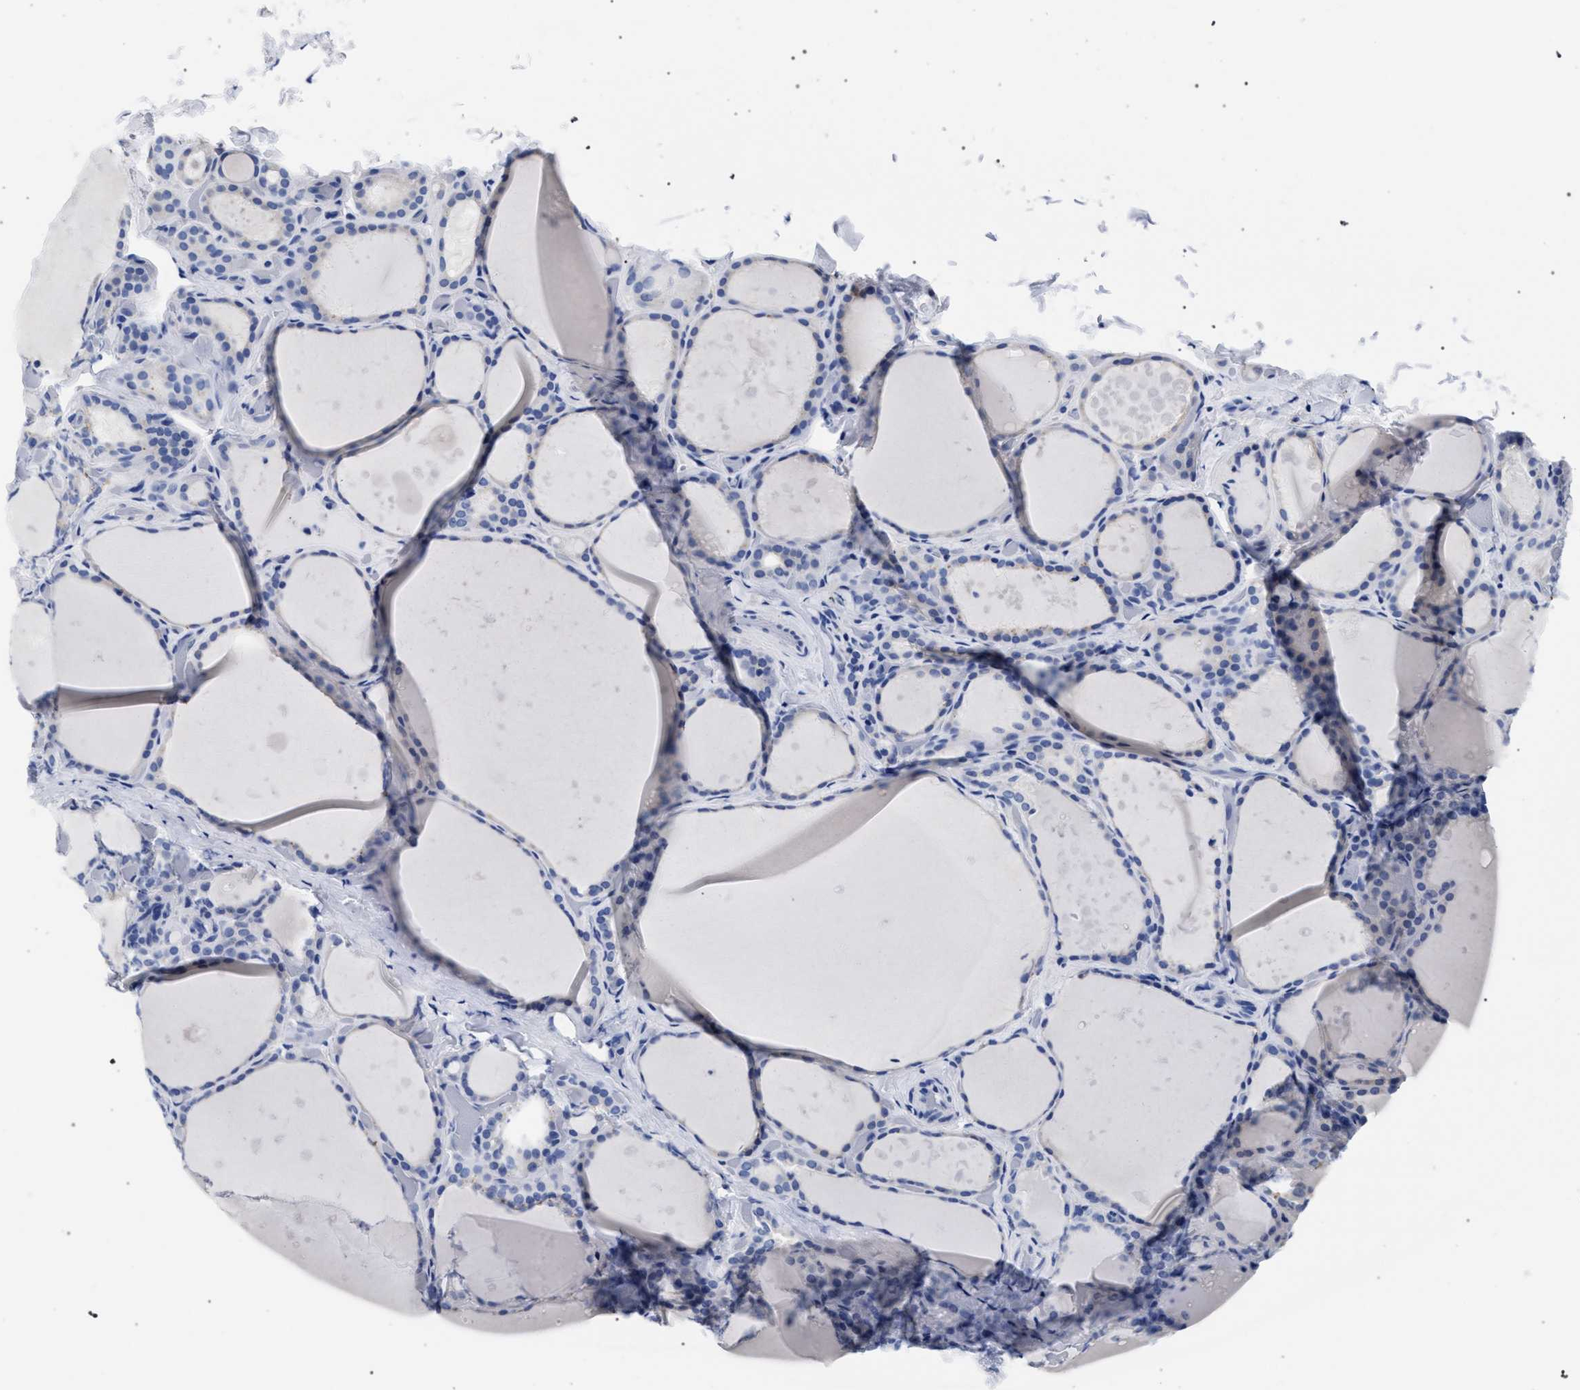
{"staining": {"intensity": "negative", "quantity": "none", "location": "none"}, "tissue": "thyroid gland", "cell_type": "Glandular cells", "image_type": "normal", "snomed": [{"axis": "morphology", "description": "Normal tissue, NOS"}, {"axis": "topography", "description": "Thyroid gland"}], "caption": "The image reveals no significant staining in glandular cells of thyroid gland. (DAB IHC visualized using brightfield microscopy, high magnification).", "gene": "AKAP4", "patient": {"sex": "female", "age": 44}}